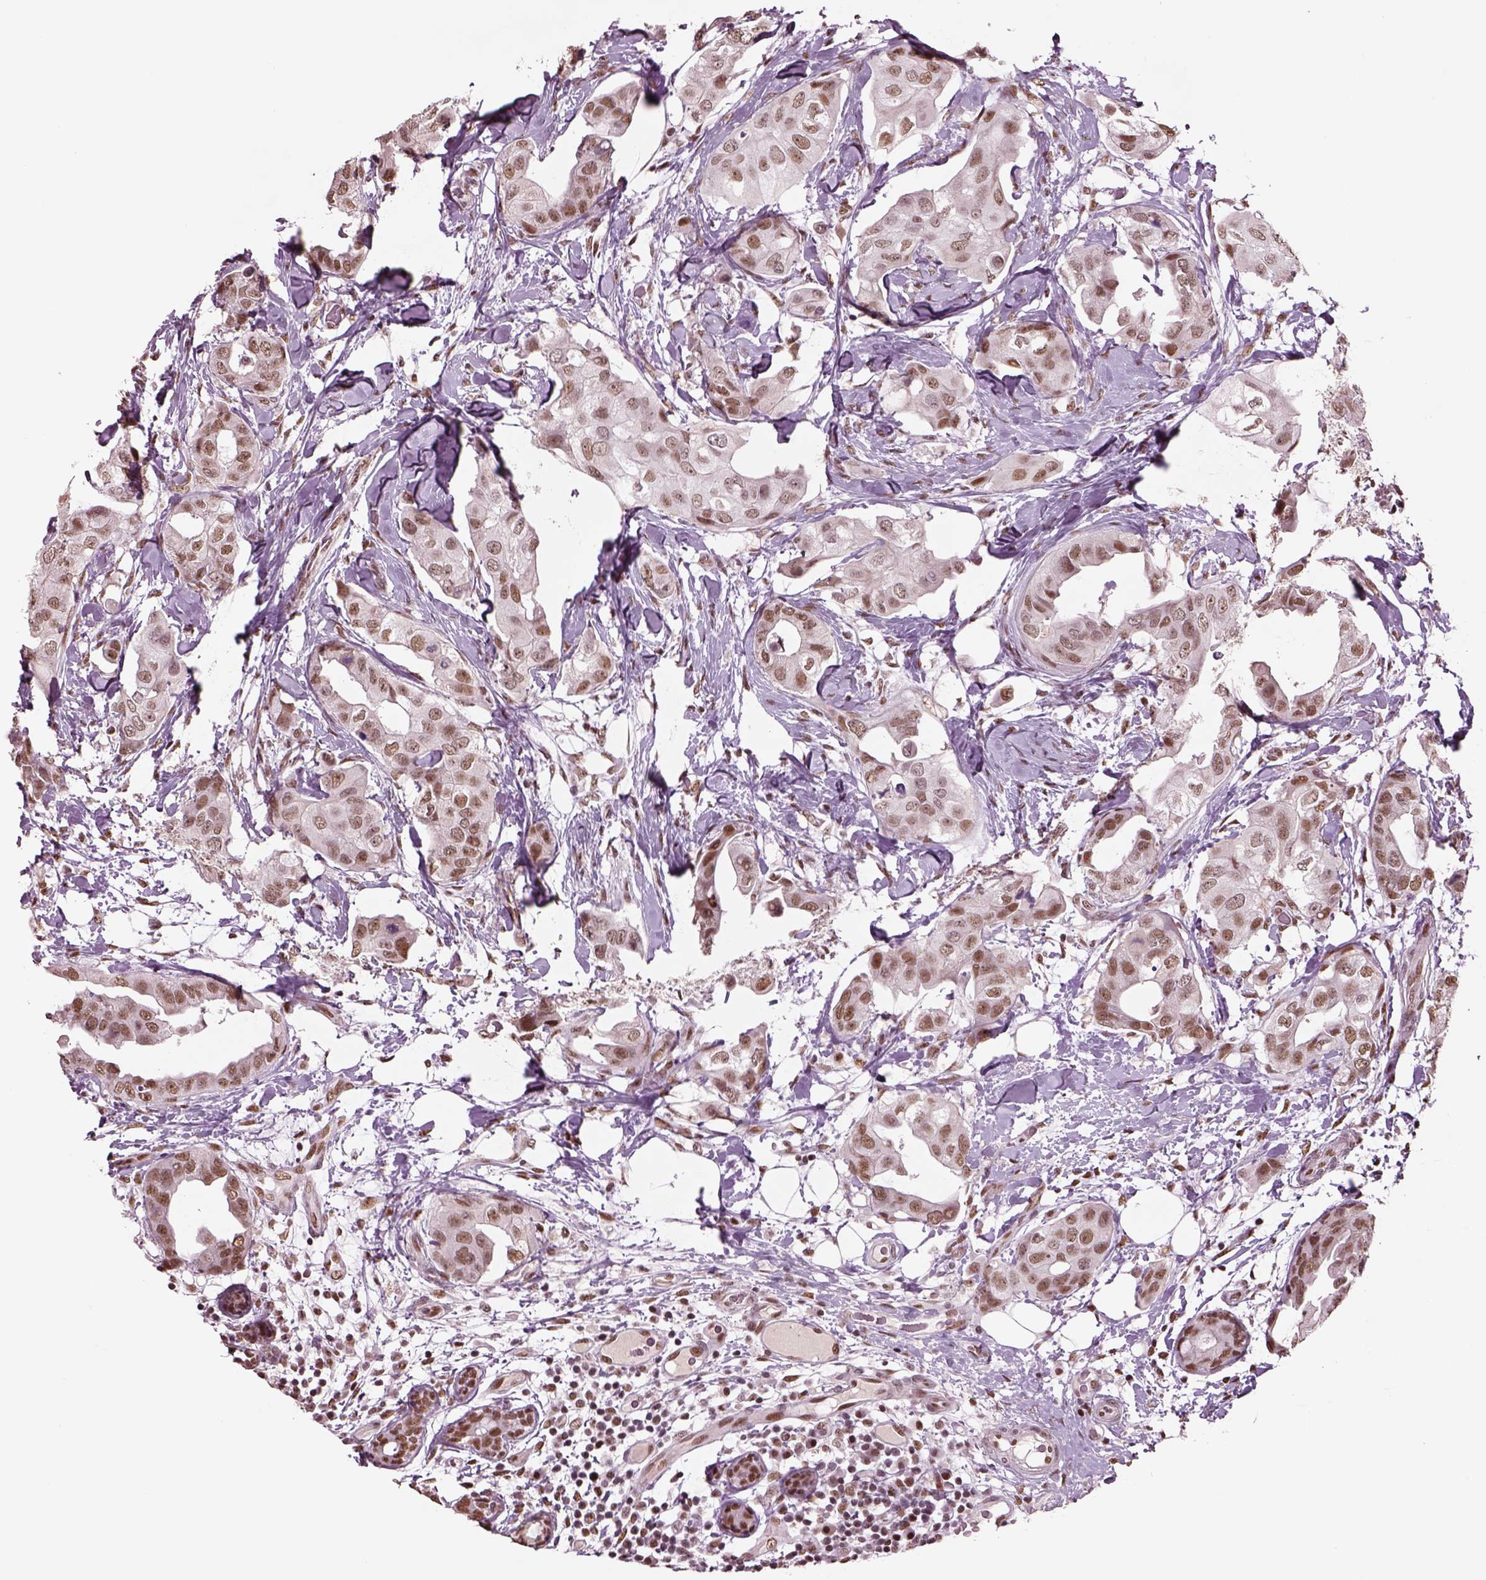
{"staining": {"intensity": "moderate", "quantity": ">75%", "location": "nuclear"}, "tissue": "breast cancer", "cell_type": "Tumor cells", "image_type": "cancer", "snomed": [{"axis": "morphology", "description": "Normal tissue, NOS"}, {"axis": "morphology", "description": "Duct carcinoma"}, {"axis": "topography", "description": "Breast"}], "caption": "Tumor cells show medium levels of moderate nuclear staining in about >75% of cells in breast invasive ductal carcinoma. Immunohistochemistry stains the protein in brown and the nuclei are stained blue.", "gene": "SEPHS1", "patient": {"sex": "female", "age": 40}}